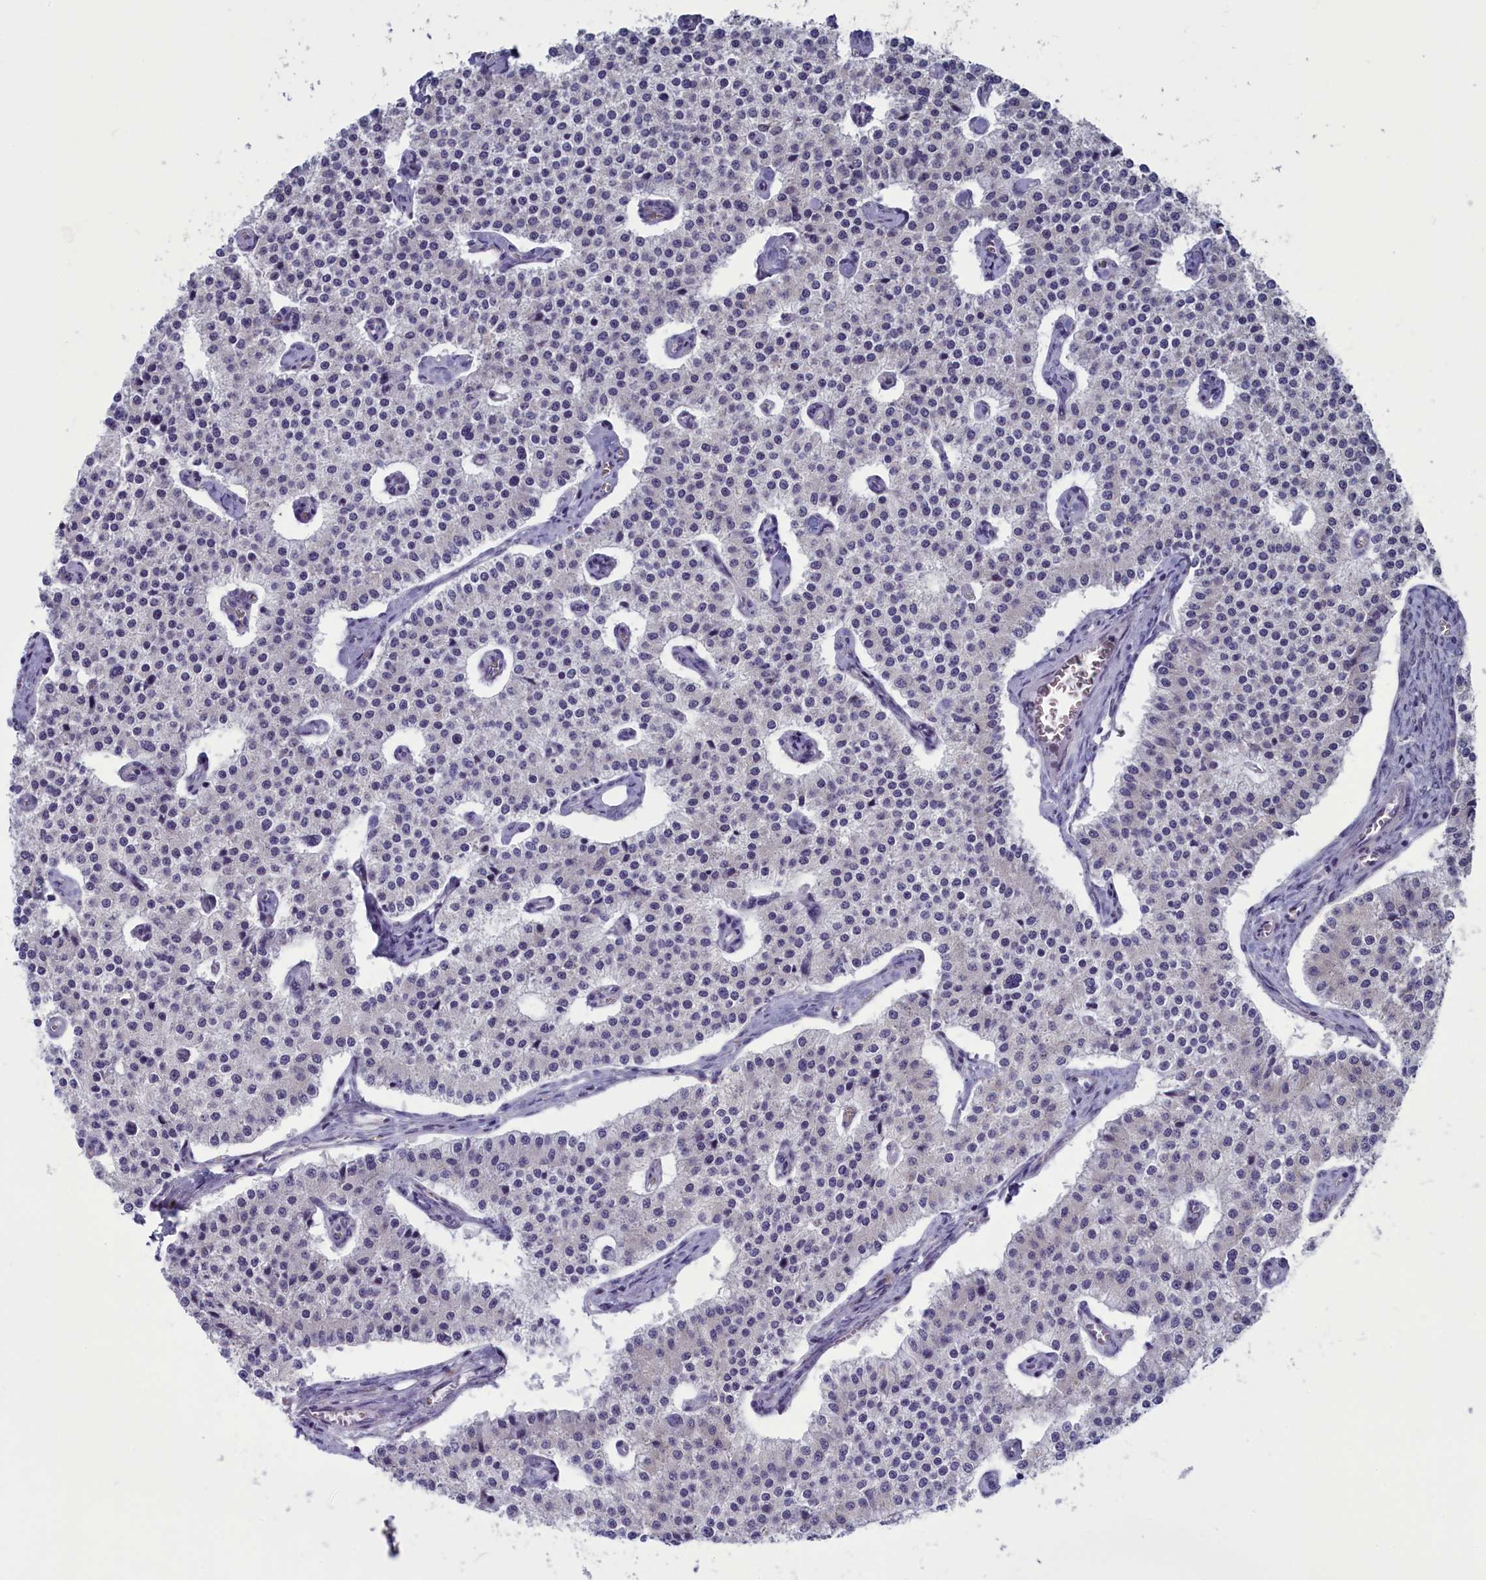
{"staining": {"intensity": "negative", "quantity": "none", "location": "none"}, "tissue": "carcinoid", "cell_type": "Tumor cells", "image_type": "cancer", "snomed": [{"axis": "morphology", "description": "Carcinoid, malignant, NOS"}, {"axis": "topography", "description": "Colon"}], "caption": "An immunohistochemistry (IHC) histopathology image of malignant carcinoid is shown. There is no staining in tumor cells of malignant carcinoid.", "gene": "MRI1", "patient": {"sex": "female", "age": 52}}